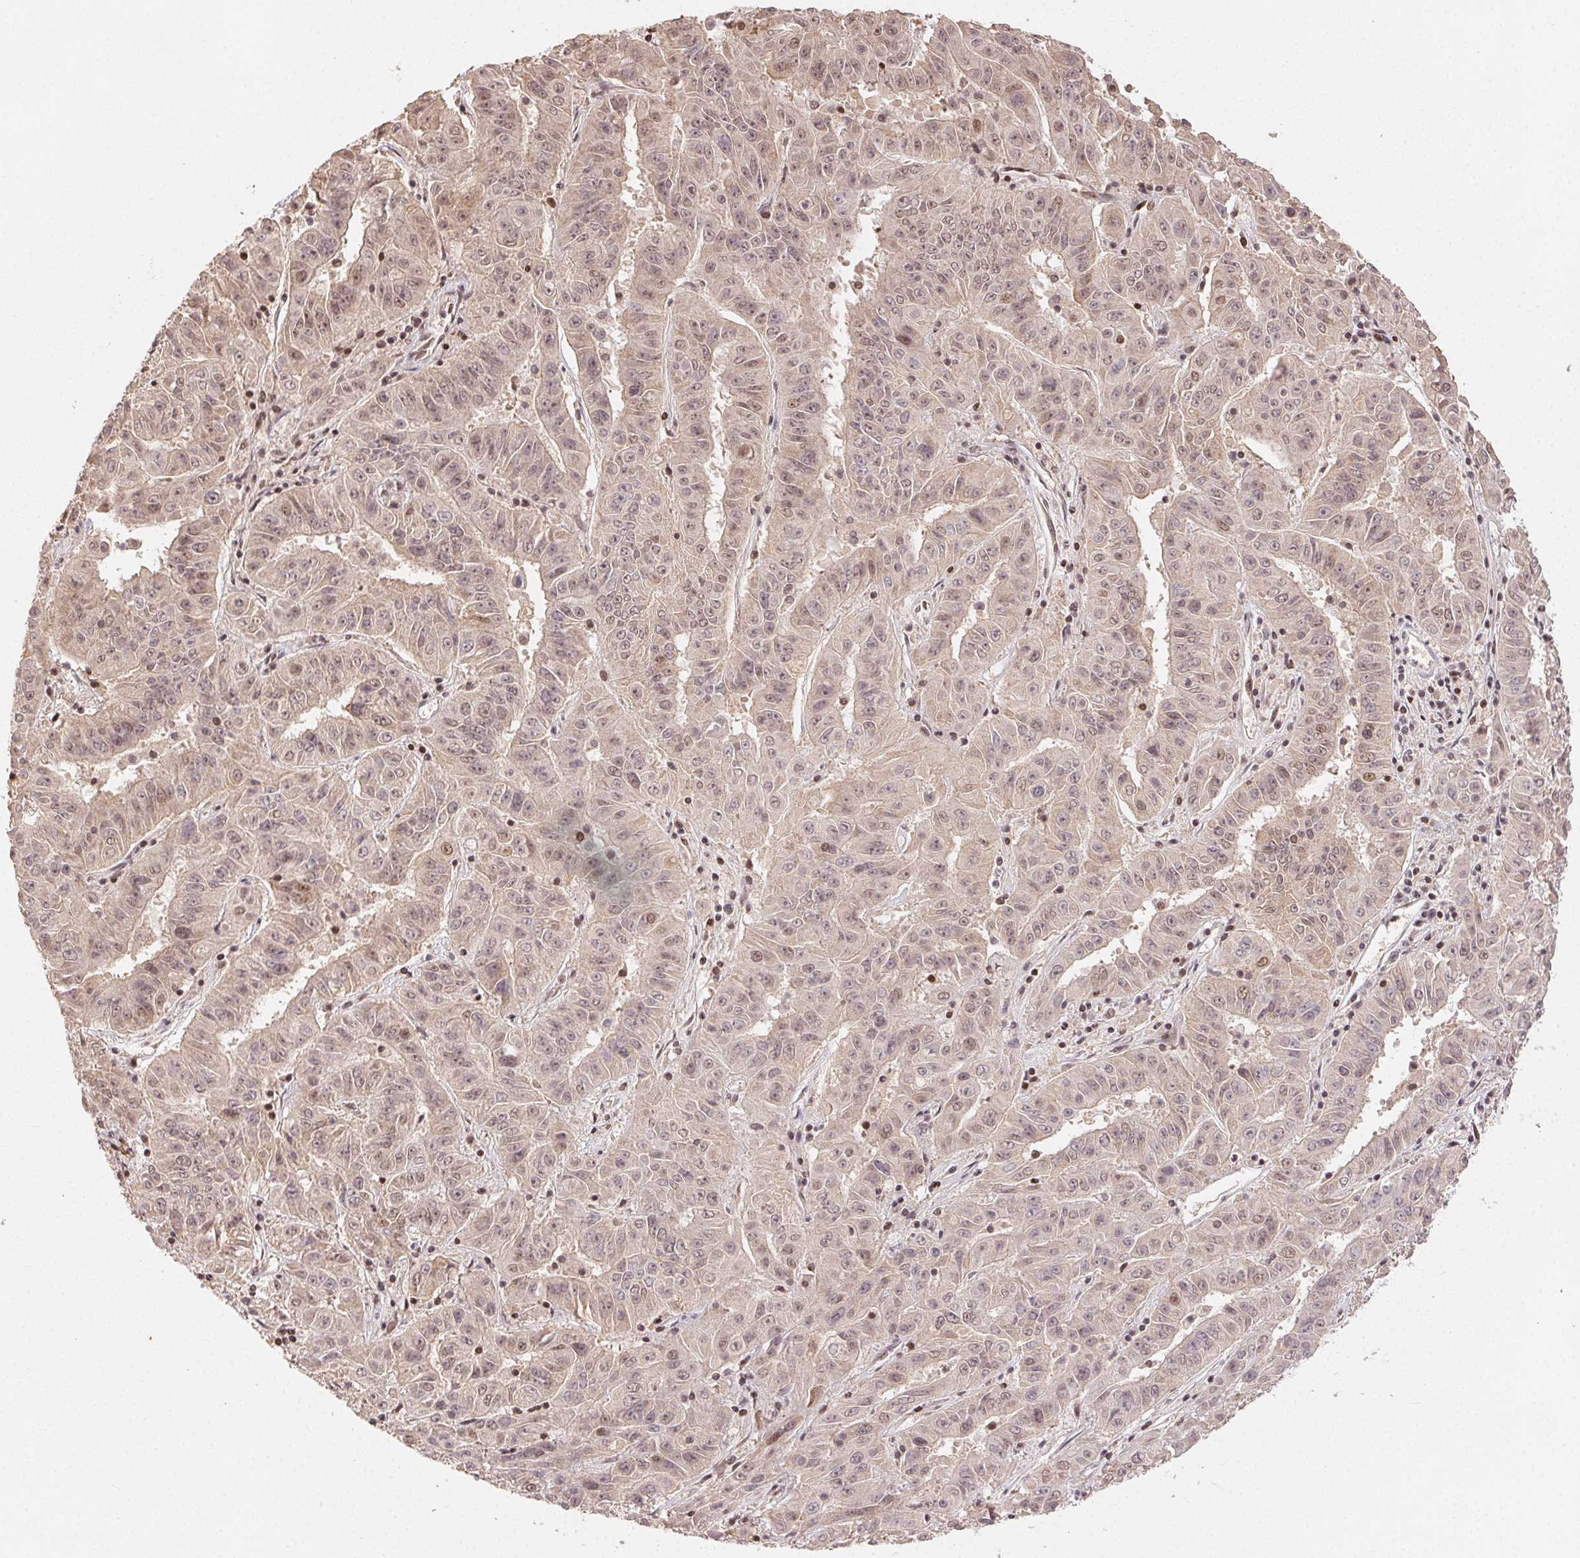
{"staining": {"intensity": "weak", "quantity": "25%-75%", "location": "nuclear"}, "tissue": "pancreatic cancer", "cell_type": "Tumor cells", "image_type": "cancer", "snomed": [{"axis": "morphology", "description": "Adenocarcinoma, NOS"}, {"axis": "topography", "description": "Pancreas"}], "caption": "An immunohistochemistry photomicrograph of neoplastic tissue is shown. Protein staining in brown highlights weak nuclear positivity in pancreatic cancer within tumor cells.", "gene": "MAPKAPK2", "patient": {"sex": "male", "age": 63}}